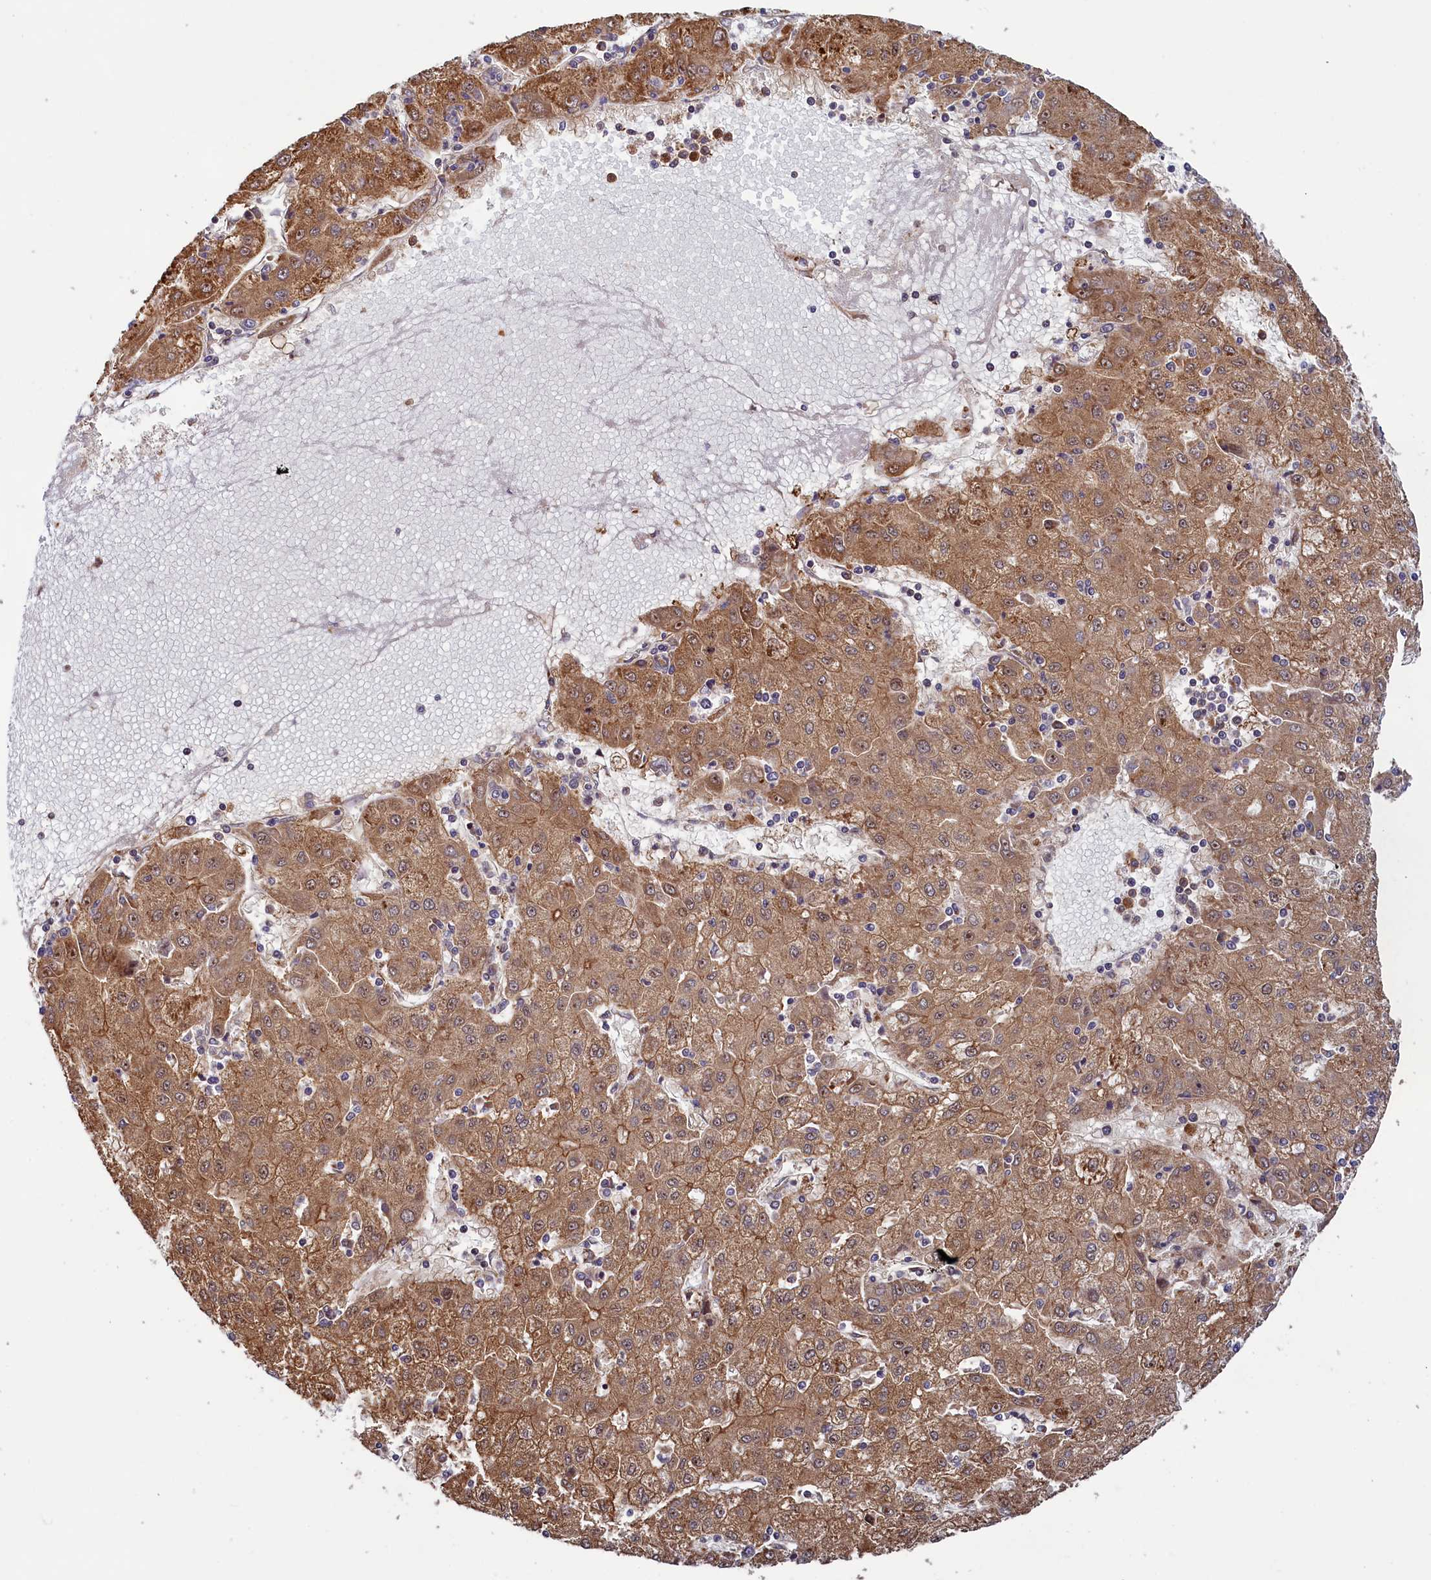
{"staining": {"intensity": "moderate", "quantity": ">75%", "location": "cytoplasmic/membranous"}, "tissue": "liver cancer", "cell_type": "Tumor cells", "image_type": "cancer", "snomed": [{"axis": "morphology", "description": "Carcinoma, Hepatocellular, NOS"}, {"axis": "topography", "description": "Liver"}], "caption": "Immunohistochemical staining of human liver hepatocellular carcinoma displays medium levels of moderate cytoplasmic/membranous protein positivity in about >75% of tumor cells.", "gene": "NAE1", "patient": {"sex": "male", "age": 72}}